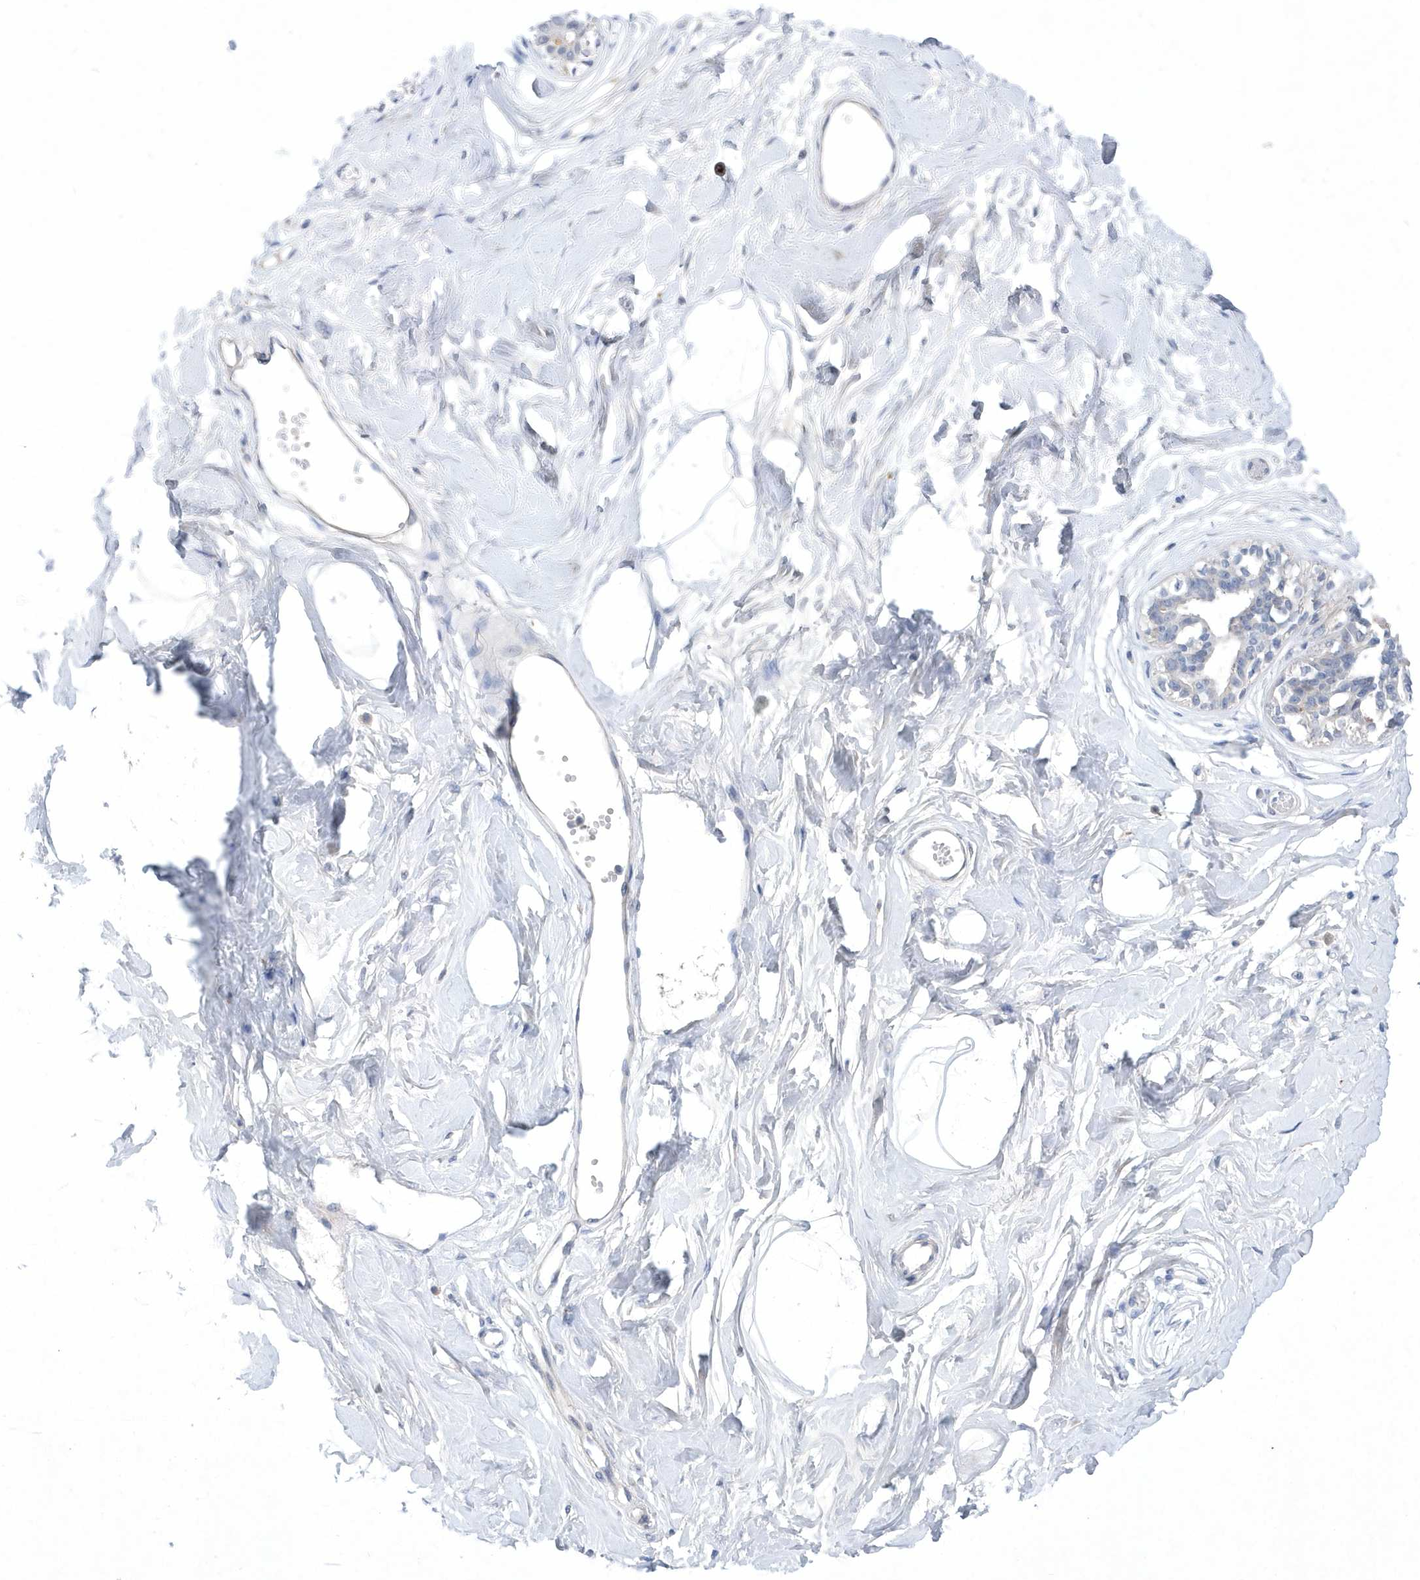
{"staining": {"intensity": "negative", "quantity": "none", "location": "none"}, "tissue": "breast", "cell_type": "Adipocytes", "image_type": "normal", "snomed": [{"axis": "morphology", "description": "Normal tissue, NOS"}, {"axis": "topography", "description": "Breast"}], "caption": "An image of human breast is negative for staining in adipocytes. (DAB immunohistochemistry (IHC) with hematoxylin counter stain).", "gene": "BHLHA15", "patient": {"sex": "female", "age": 45}}